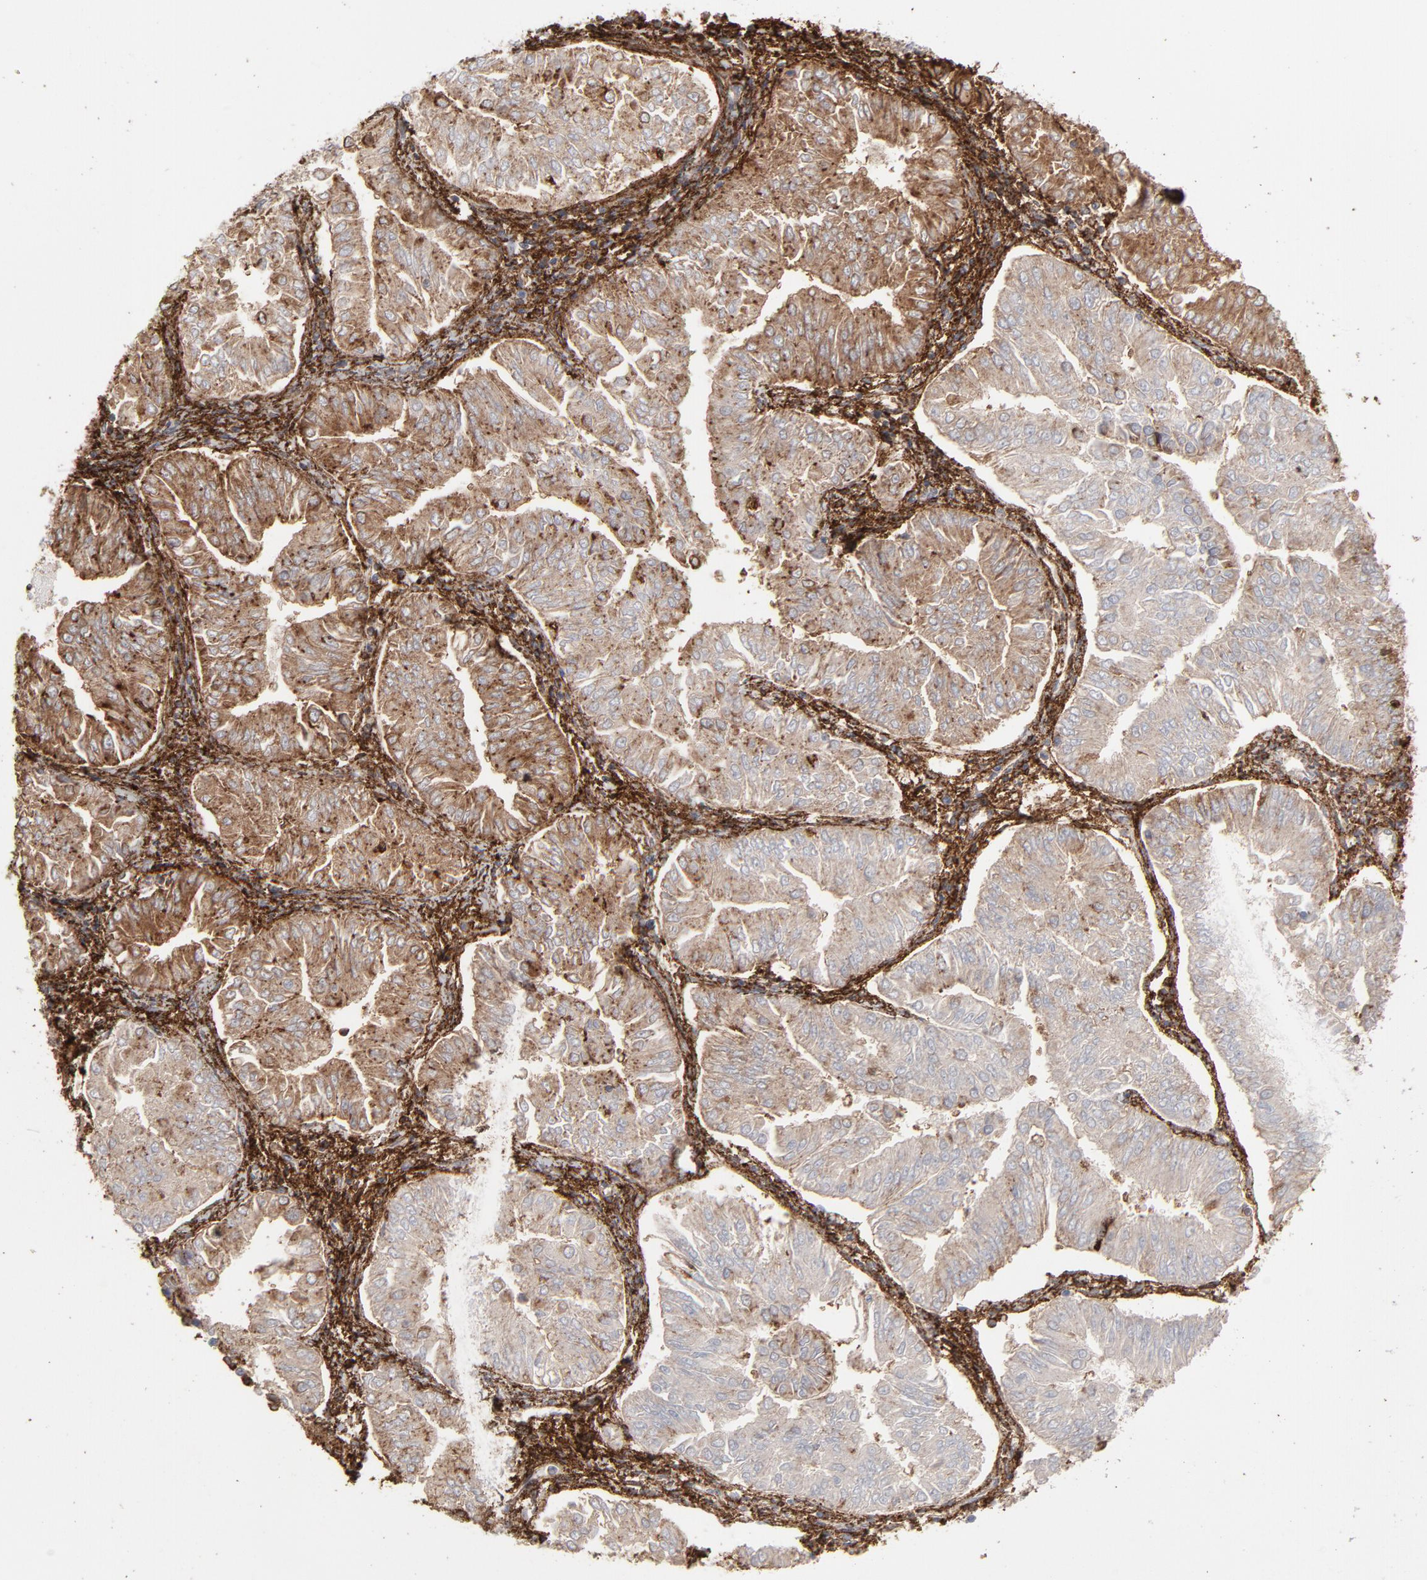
{"staining": {"intensity": "moderate", "quantity": "25%-75%", "location": "cytoplasmic/membranous"}, "tissue": "endometrial cancer", "cell_type": "Tumor cells", "image_type": "cancer", "snomed": [{"axis": "morphology", "description": "Adenocarcinoma, NOS"}, {"axis": "topography", "description": "Endometrium"}], "caption": "Human endometrial adenocarcinoma stained for a protein (brown) demonstrates moderate cytoplasmic/membranous positive positivity in about 25%-75% of tumor cells.", "gene": "ANXA5", "patient": {"sex": "female", "age": 53}}